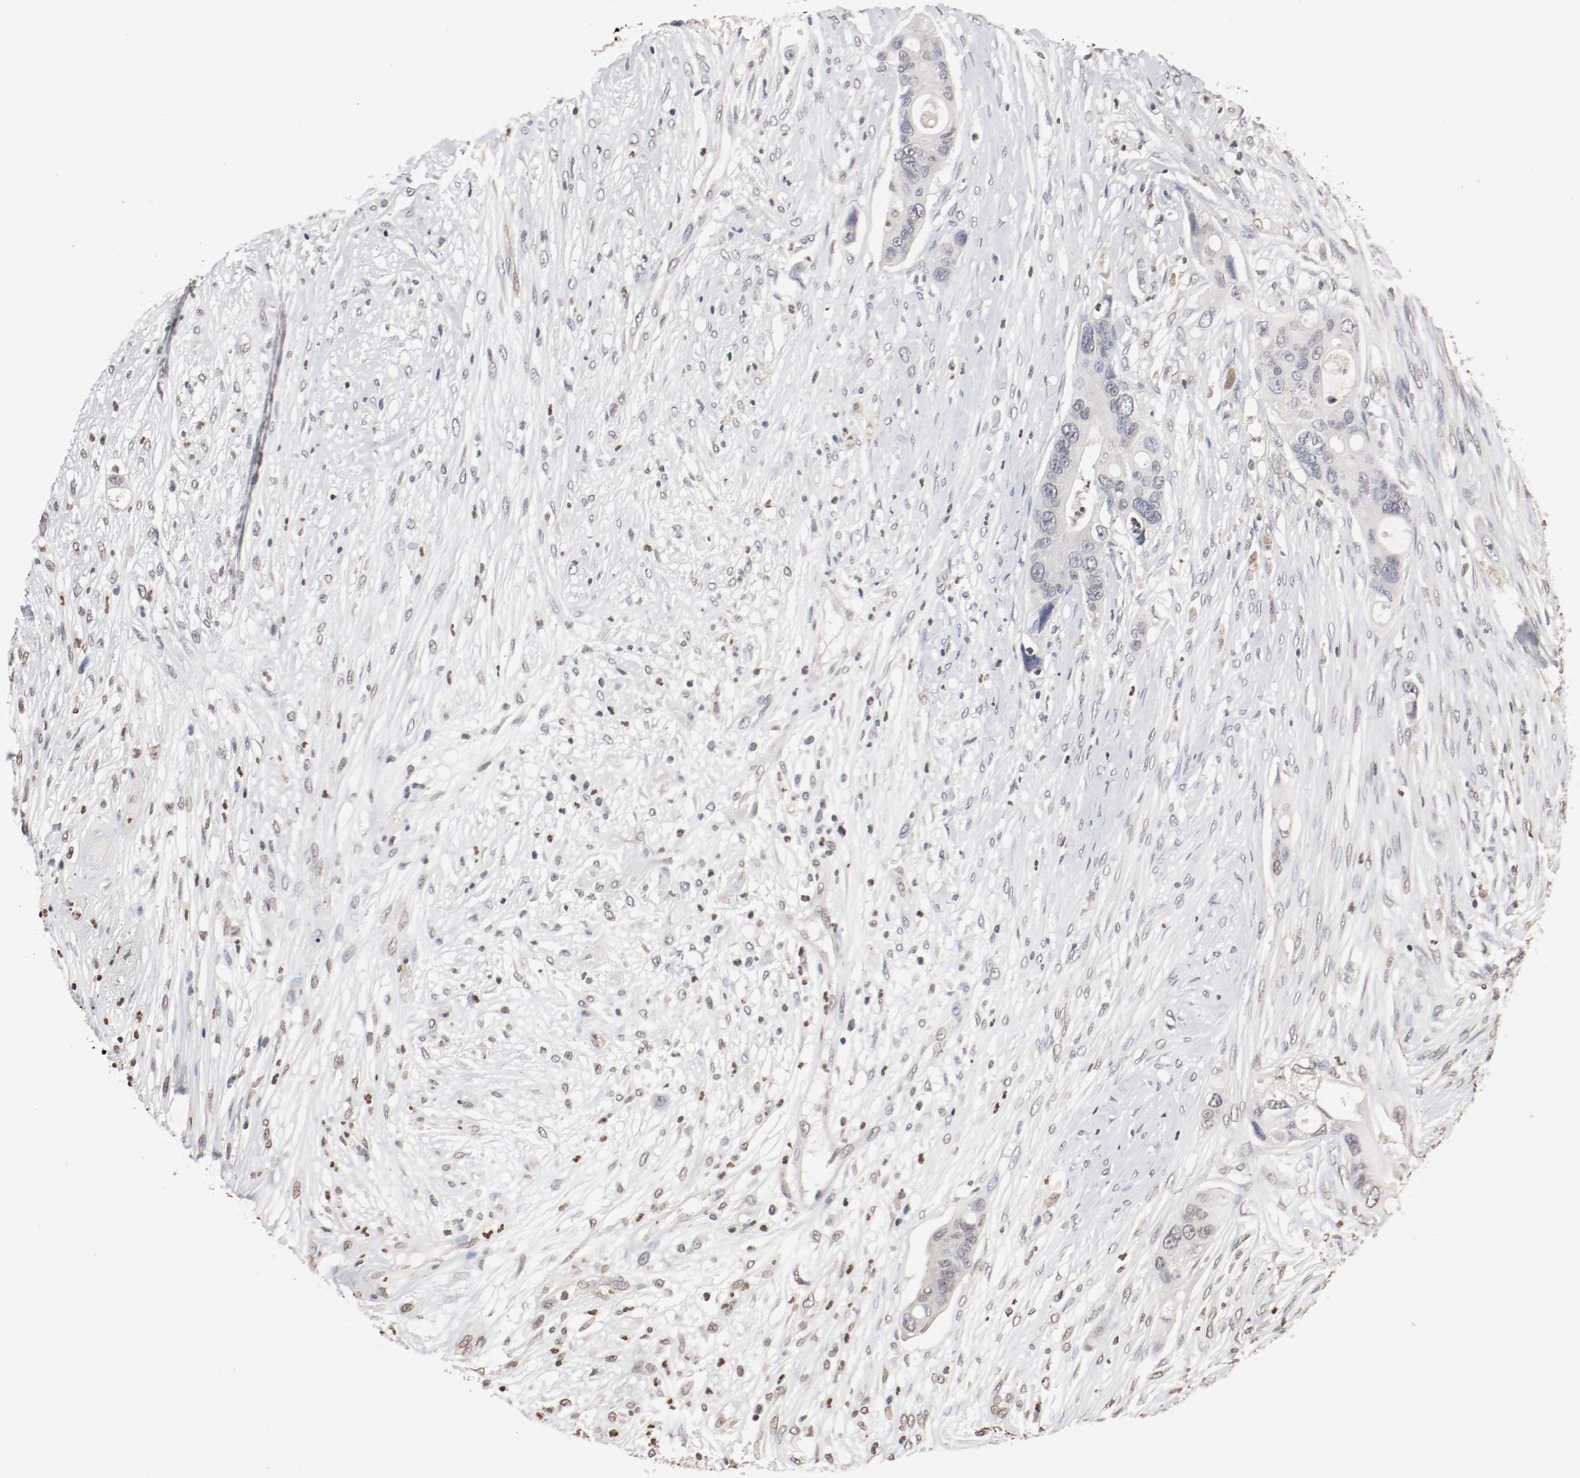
{"staining": {"intensity": "negative", "quantity": "none", "location": "none"}, "tissue": "colorectal cancer", "cell_type": "Tumor cells", "image_type": "cancer", "snomed": [{"axis": "morphology", "description": "Adenocarcinoma, NOS"}, {"axis": "topography", "description": "Colon"}], "caption": "Tumor cells are negative for protein expression in human colorectal adenocarcinoma.", "gene": "WASL", "patient": {"sex": "female", "age": 57}}